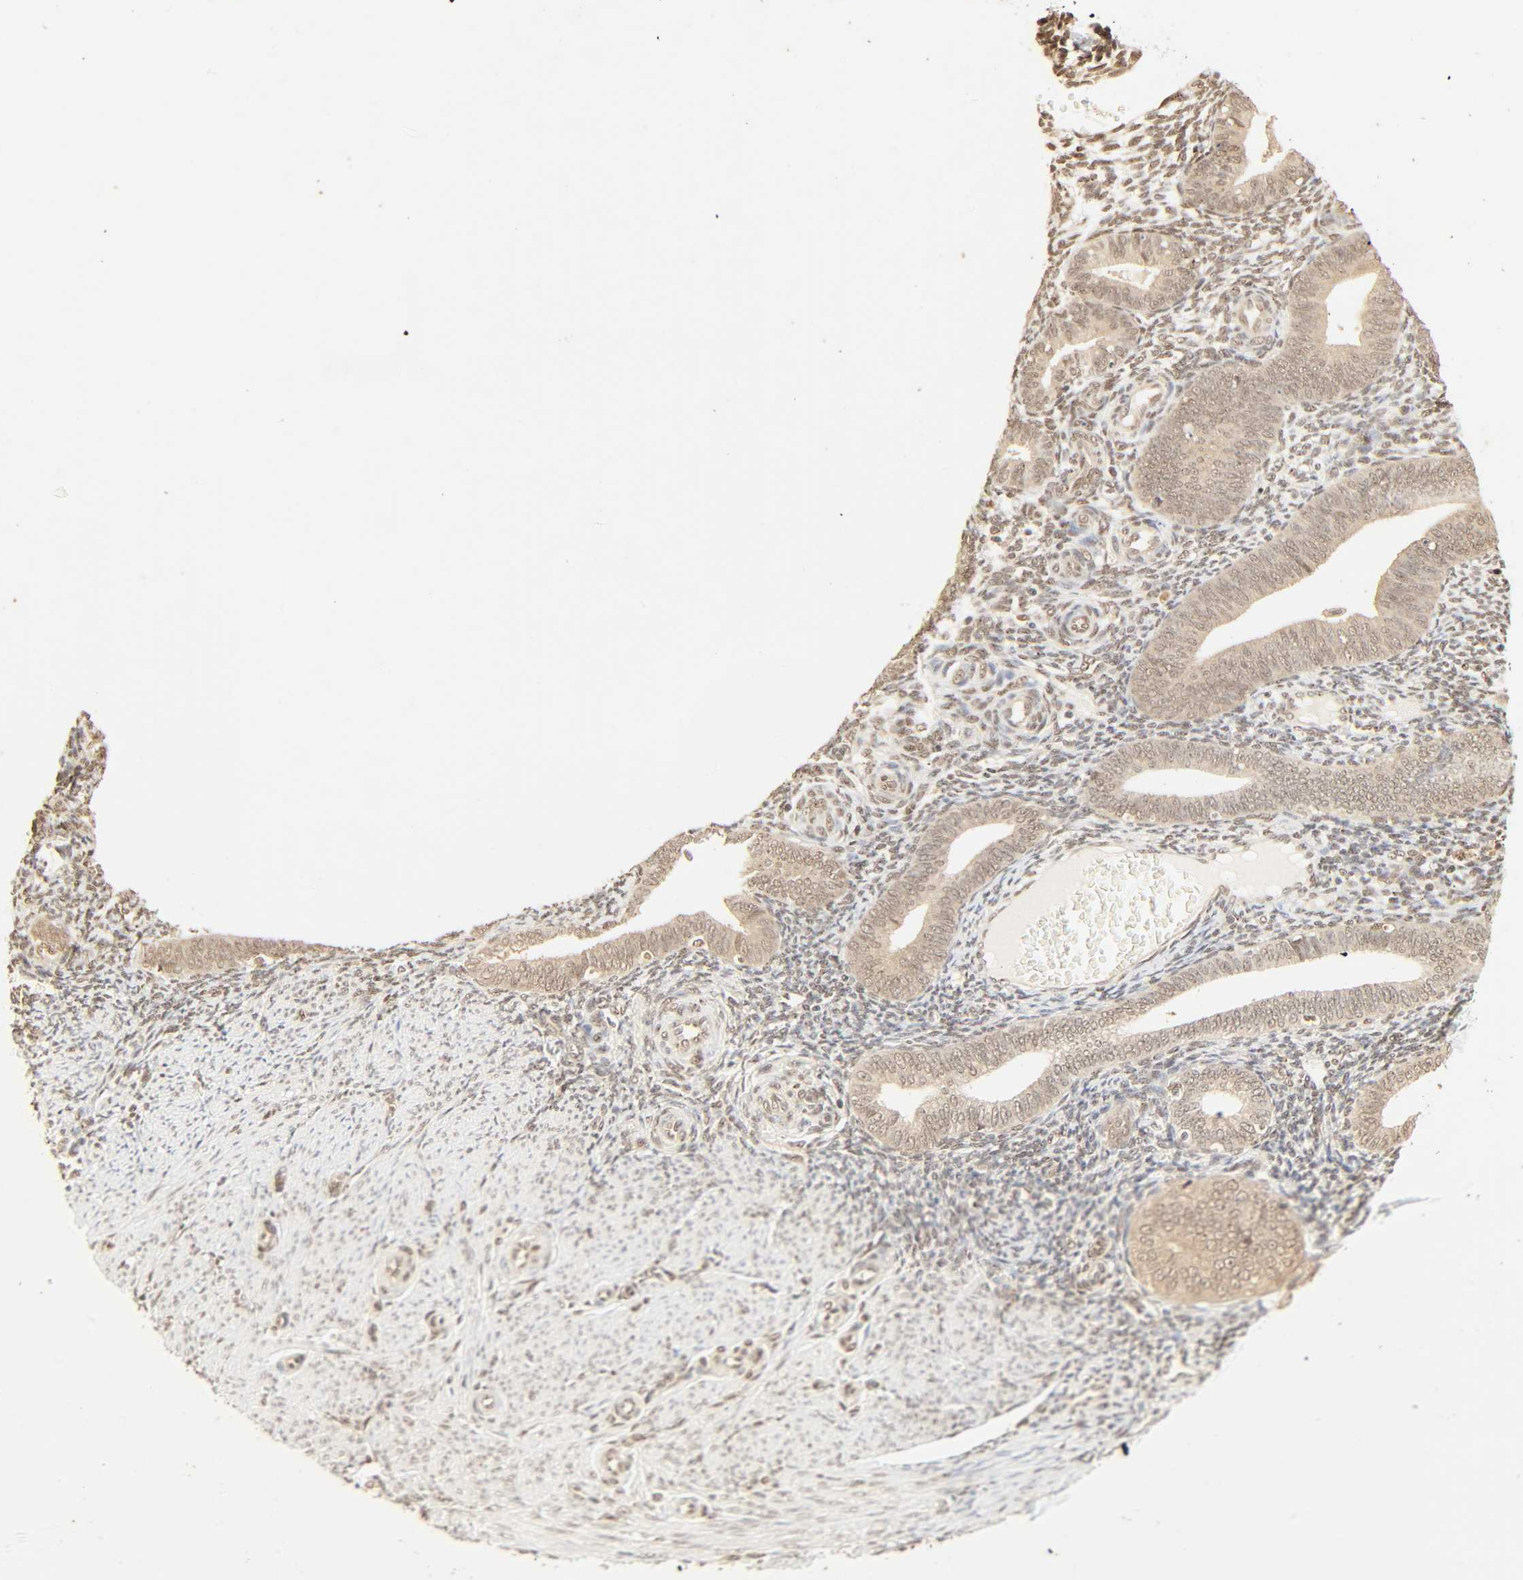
{"staining": {"intensity": "weak", "quantity": "25%-75%", "location": "nuclear"}, "tissue": "endometrium", "cell_type": "Cells in endometrial stroma", "image_type": "normal", "snomed": [{"axis": "morphology", "description": "Normal tissue, NOS"}, {"axis": "topography", "description": "Endometrium"}], "caption": "IHC photomicrograph of normal human endometrium stained for a protein (brown), which demonstrates low levels of weak nuclear staining in approximately 25%-75% of cells in endometrial stroma.", "gene": "UBC", "patient": {"sex": "female", "age": 61}}